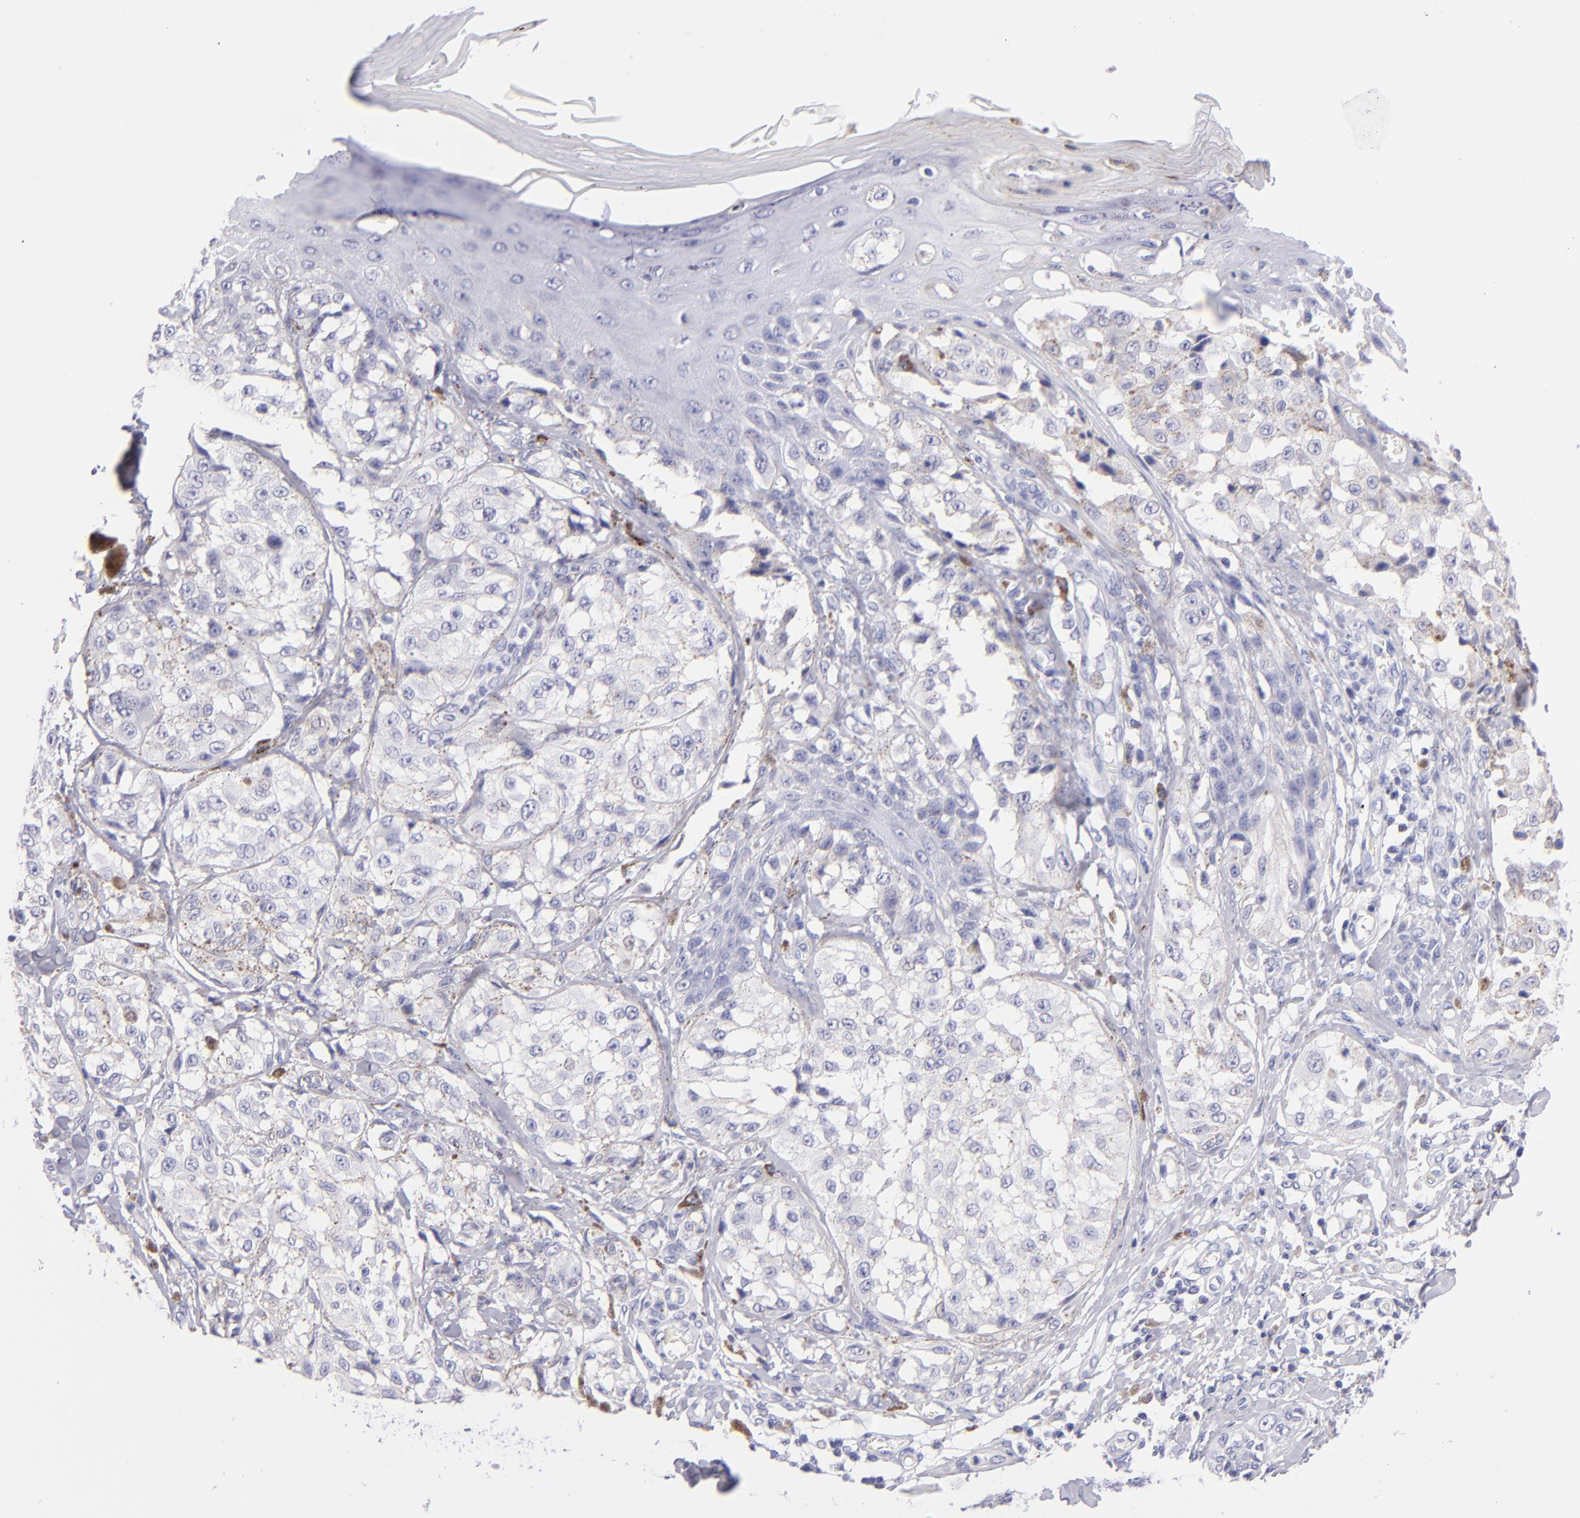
{"staining": {"intensity": "negative", "quantity": "none", "location": "none"}, "tissue": "melanoma", "cell_type": "Tumor cells", "image_type": "cancer", "snomed": [{"axis": "morphology", "description": "Malignant melanoma, NOS"}, {"axis": "topography", "description": "Skin"}], "caption": "Micrograph shows no protein positivity in tumor cells of malignant melanoma tissue.", "gene": "PRF1", "patient": {"sex": "female", "age": 82}}